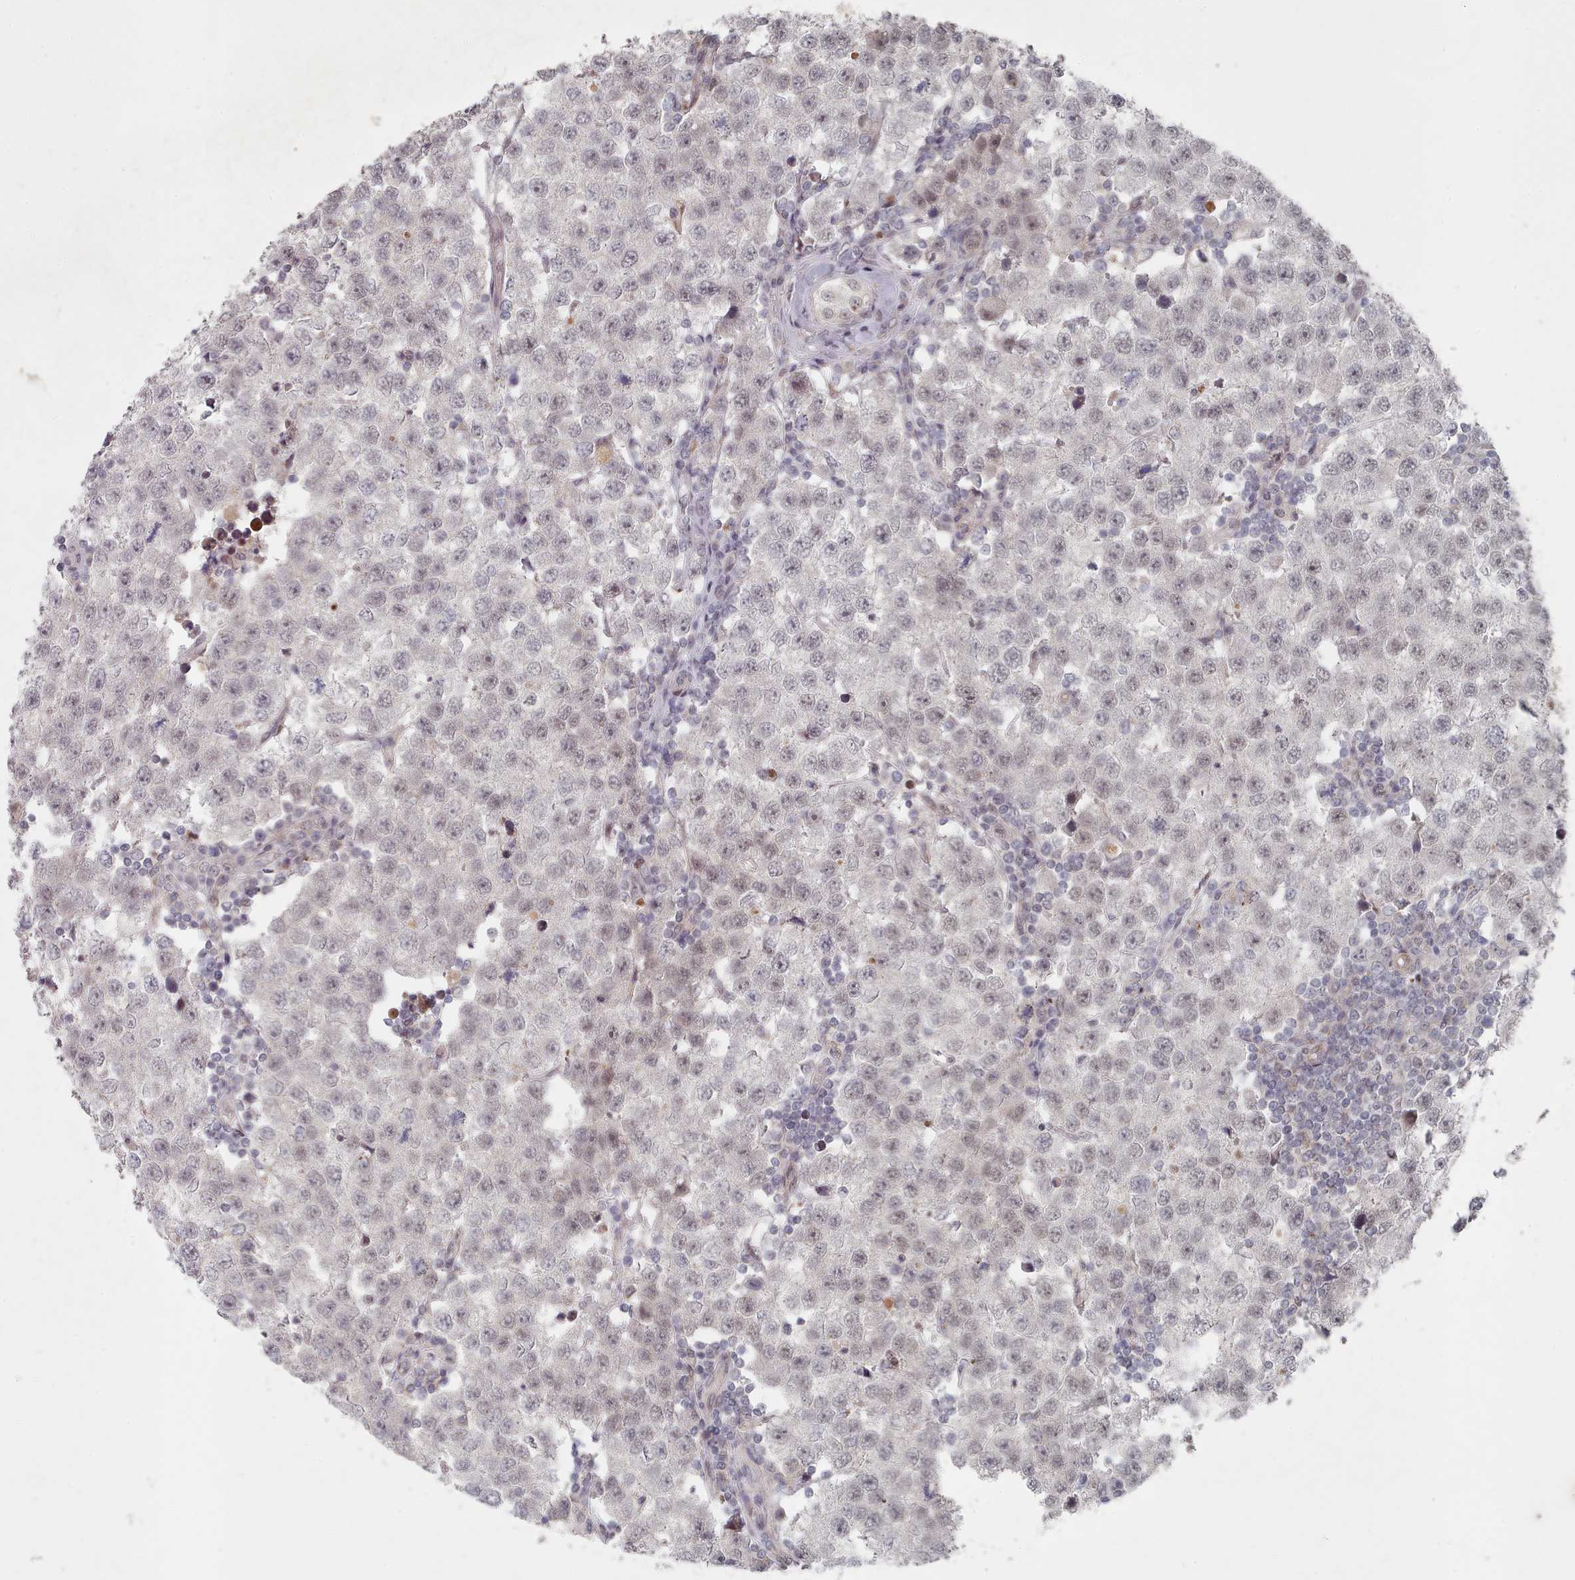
{"staining": {"intensity": "negative", "quantity": "none", "location": "none"}, "tissue": "testis cancer", "cell_type": "Tumor cells", "image_type": "cancer", "snomed": [{"axis": "morphology", "description": "Seminoma, NOS"}, {"axis": "topography", "description": "Testis"}], "caption": "The photomicrograph reveals no staining of tumor cells in testis cancer (seminoma).", "gene": "CPSF4", "patient": {"sex": "male", "age": 34}}